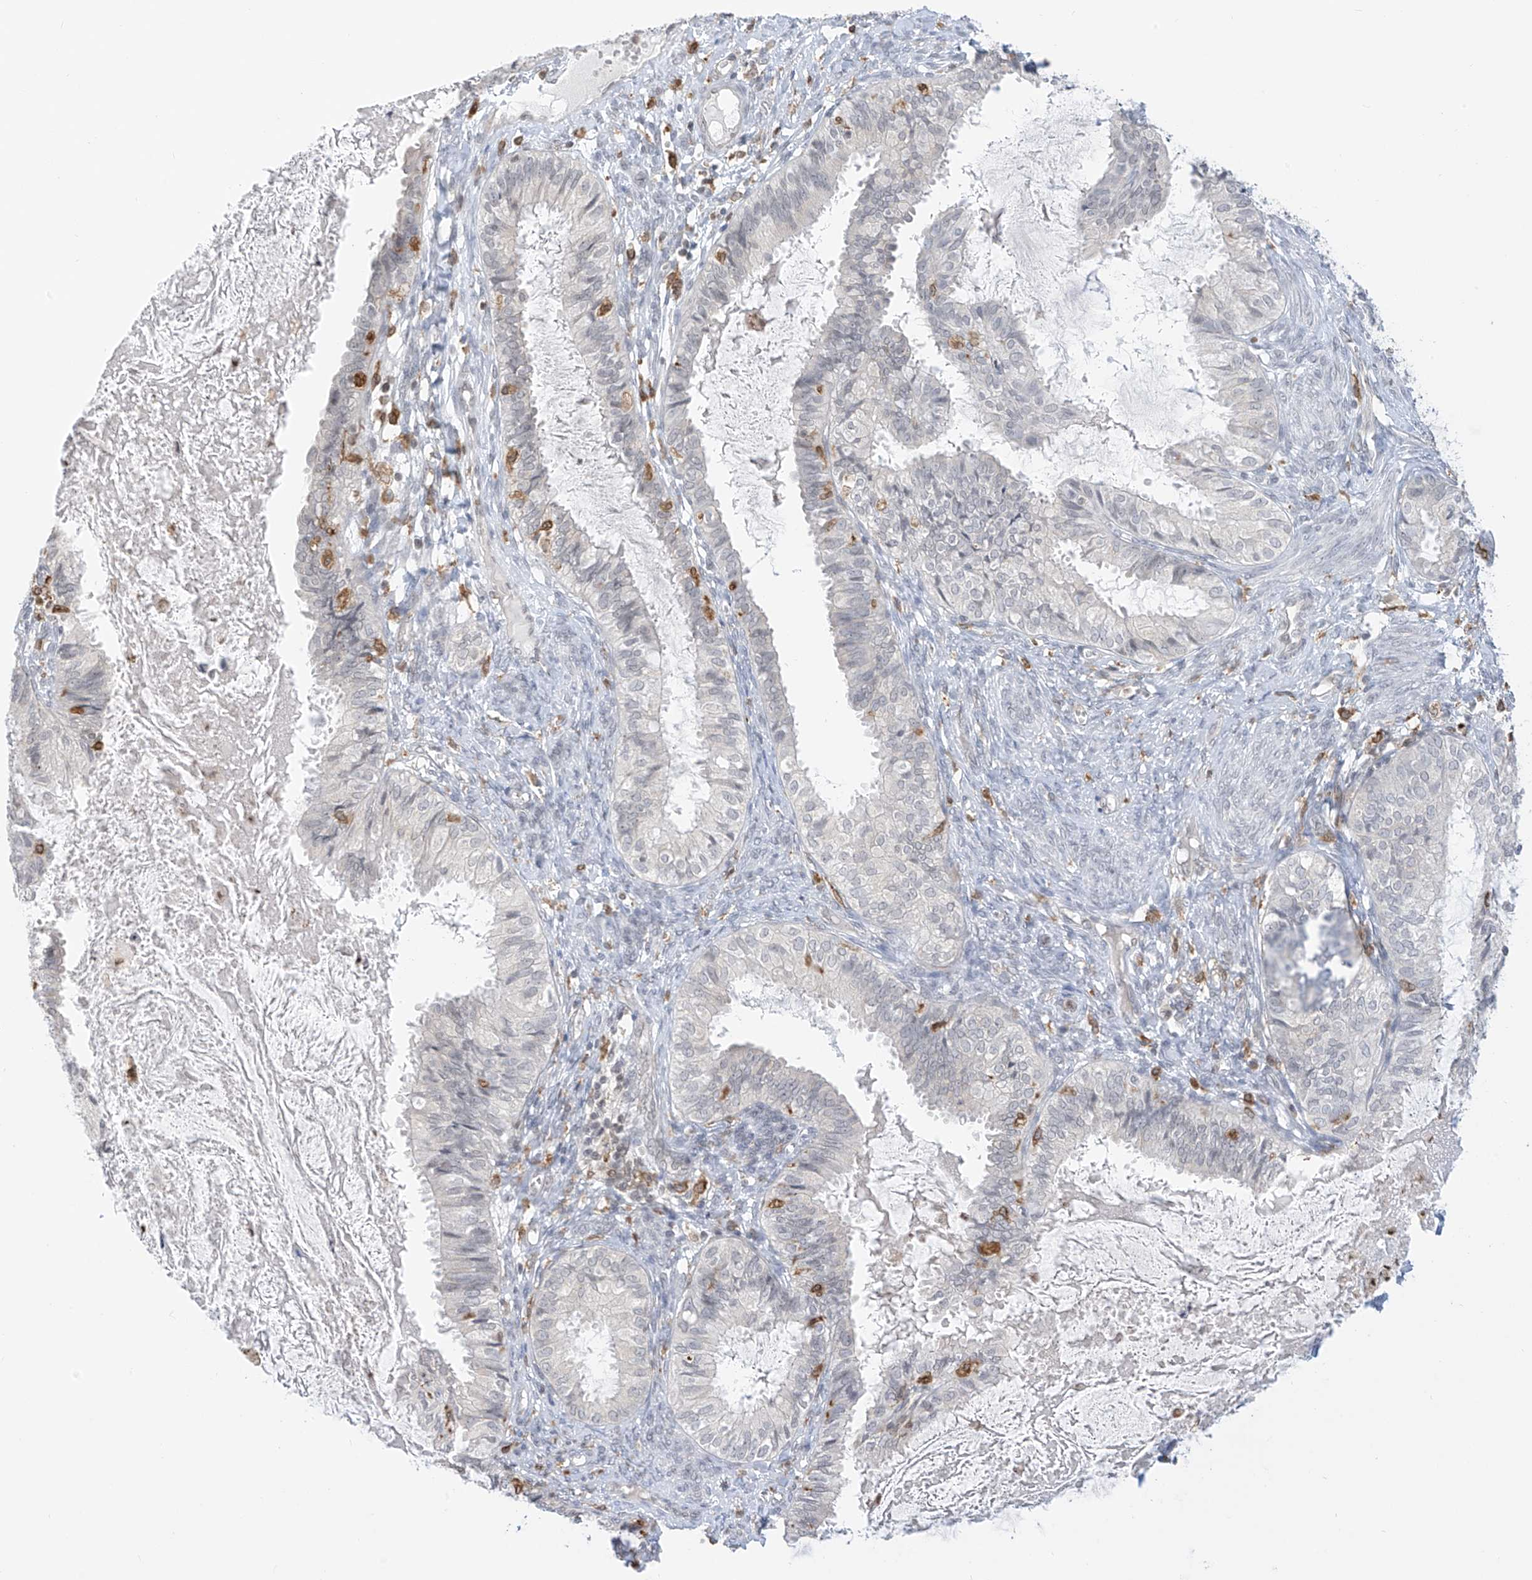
{"staining": {"intensity": "negative", "quantity": "none", "location": "none"}, "tissue": "cervical cancer", "cell_type": "Tumor cells", "image_type": "cancer", "snomed": [{"axis": "morphology", "description": "Normal tissue, NOS"}, {"axis": "morphology", "description": "Adenocarcinoma, NOS"}, {"axis": "topography", "description": "Cervix"}, {"axis": "topography", "description": "Endometrium"}], "caption": "Immunohistochemical staining of cervical adenocarcinoma exhibits no significant positivity in tumor cells.", "gene": "TBXAS1", "patient": {"sex": "female", "age": 86}}